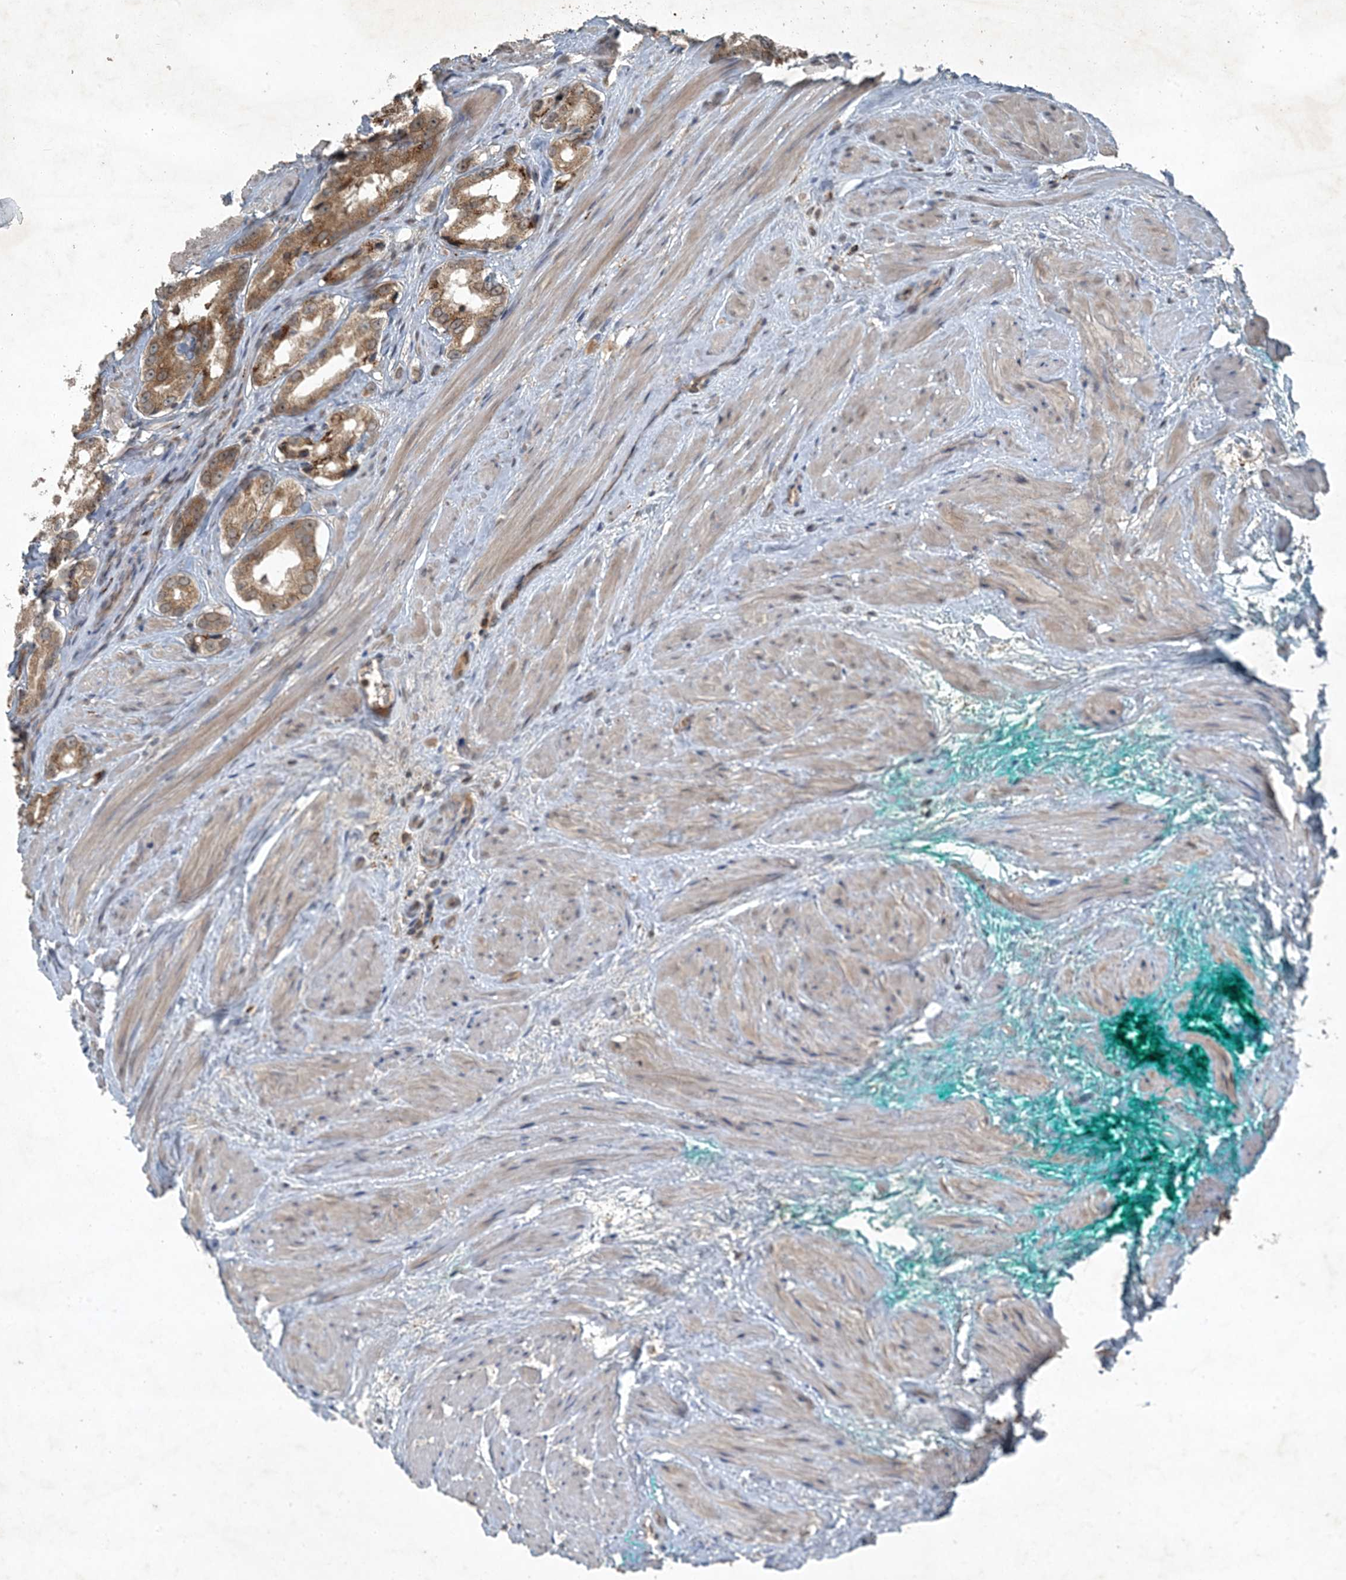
{"staining": {"intensity": "moderate", "quantity": "25%-75%", "location": "cytoplasmic/membranous"}, "tissue": "prostate cancer", "cell_type": "Tumor cells", "image_type": "cancer", "snomed": [{"axis": "morphology", "description": "Adenocarcinoma, Low grade"}, {"axis": "topography", "description": "Prostate"}], "caption": "Moderate cytoplasmic/membranous expression for a protein is present in approximately 25%-75% of tumor cells of low-grade adenocarcinoma (prostate) using IHC.", "gene": "MDN1", "patient": {"sex": "male", "age": 54}}